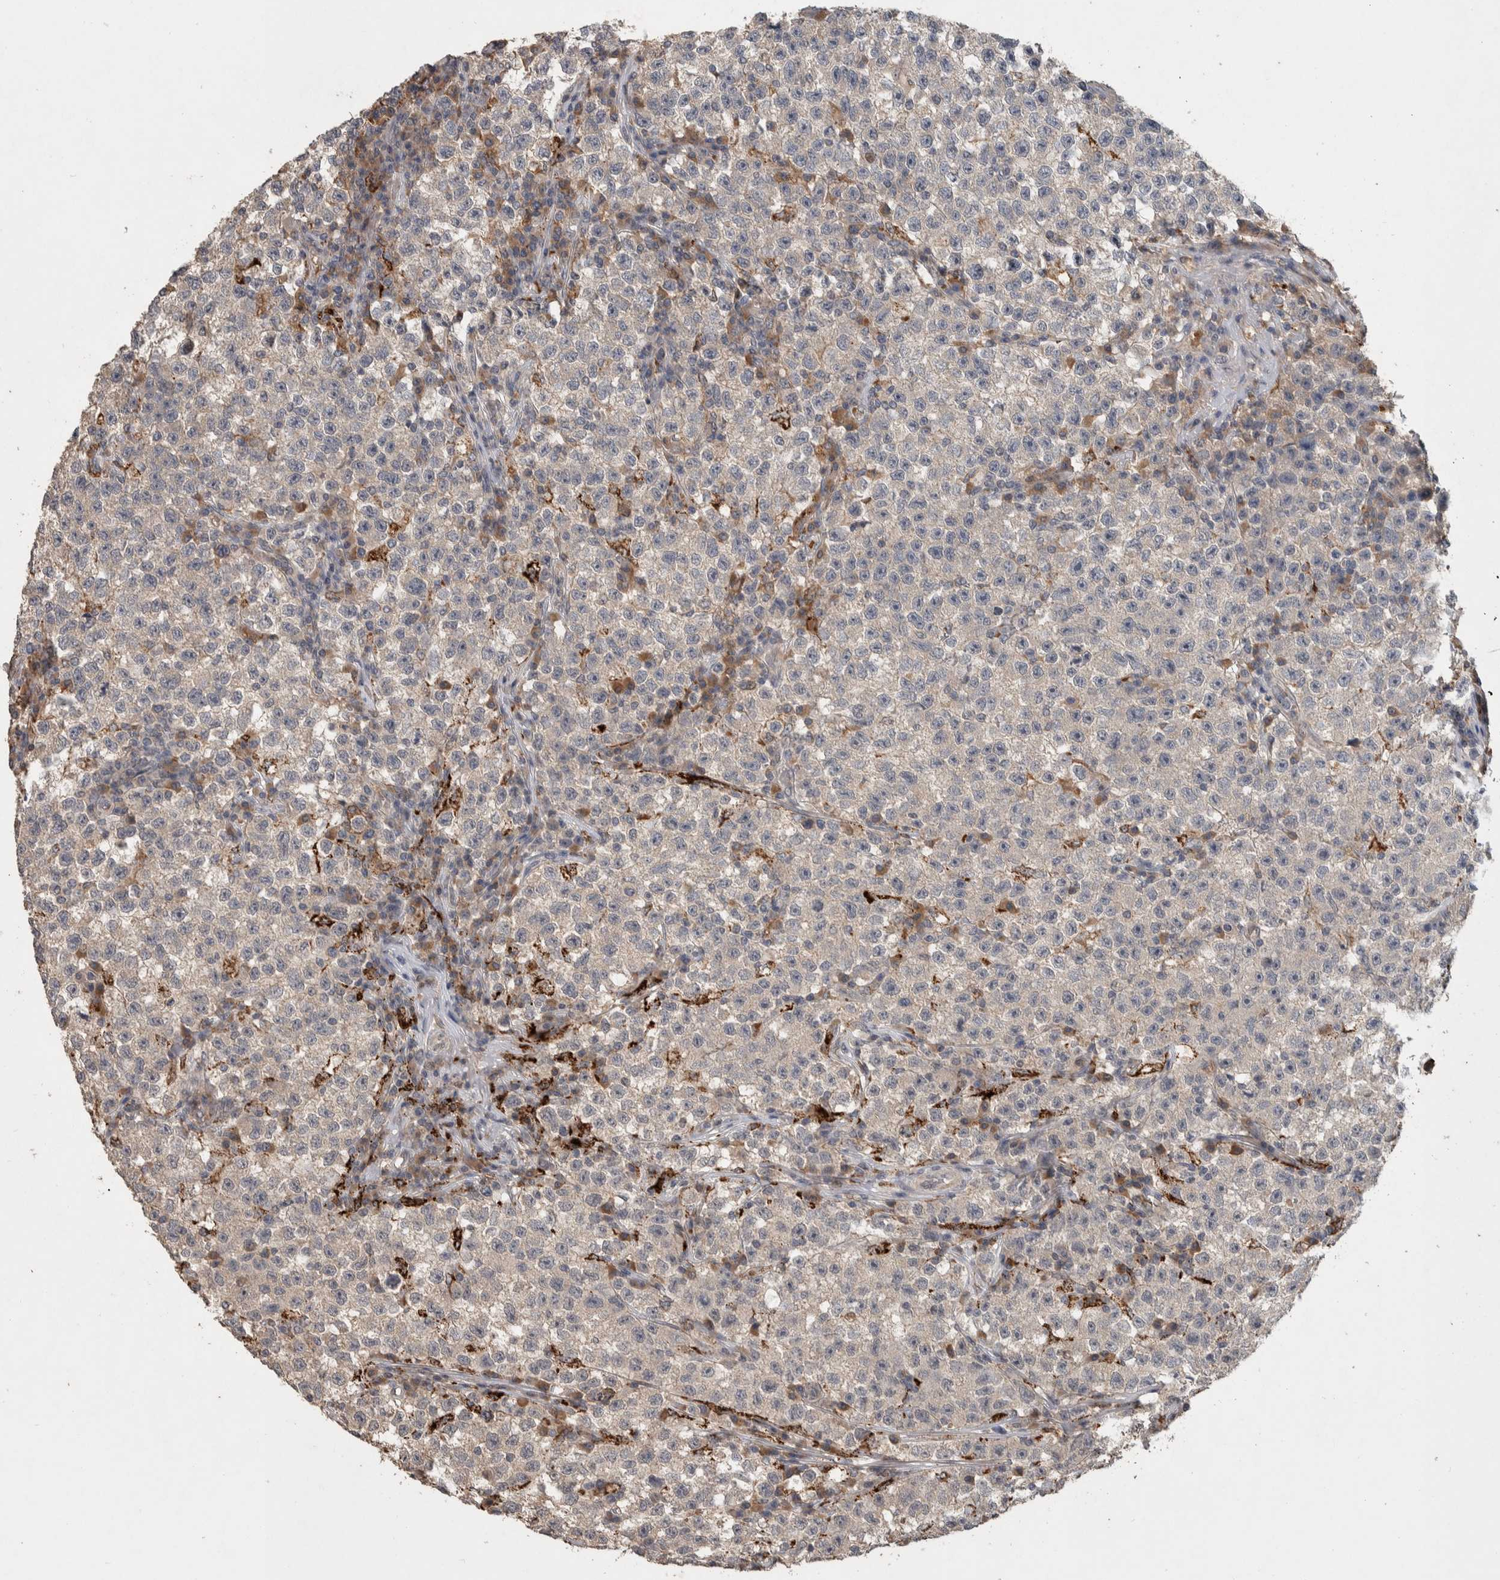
{"staining": {"intensity": "weak", "quantity": "<25%", "location": "cytoplasmic/membranous"}, "tissue": "testis cancer", "cell_type": "Tumor cells", "image_type": "cancer", "snomed": [{"axis": "morphology", "description": "Seminoma, NOS"}, {"axis": "topography", "description": "Testis"}], "caption": "Tumor cells are negative for protein expression in human seminoma (testis).", "gene": "CHRM3", "patient": {"sex": "male", "age": 22}}